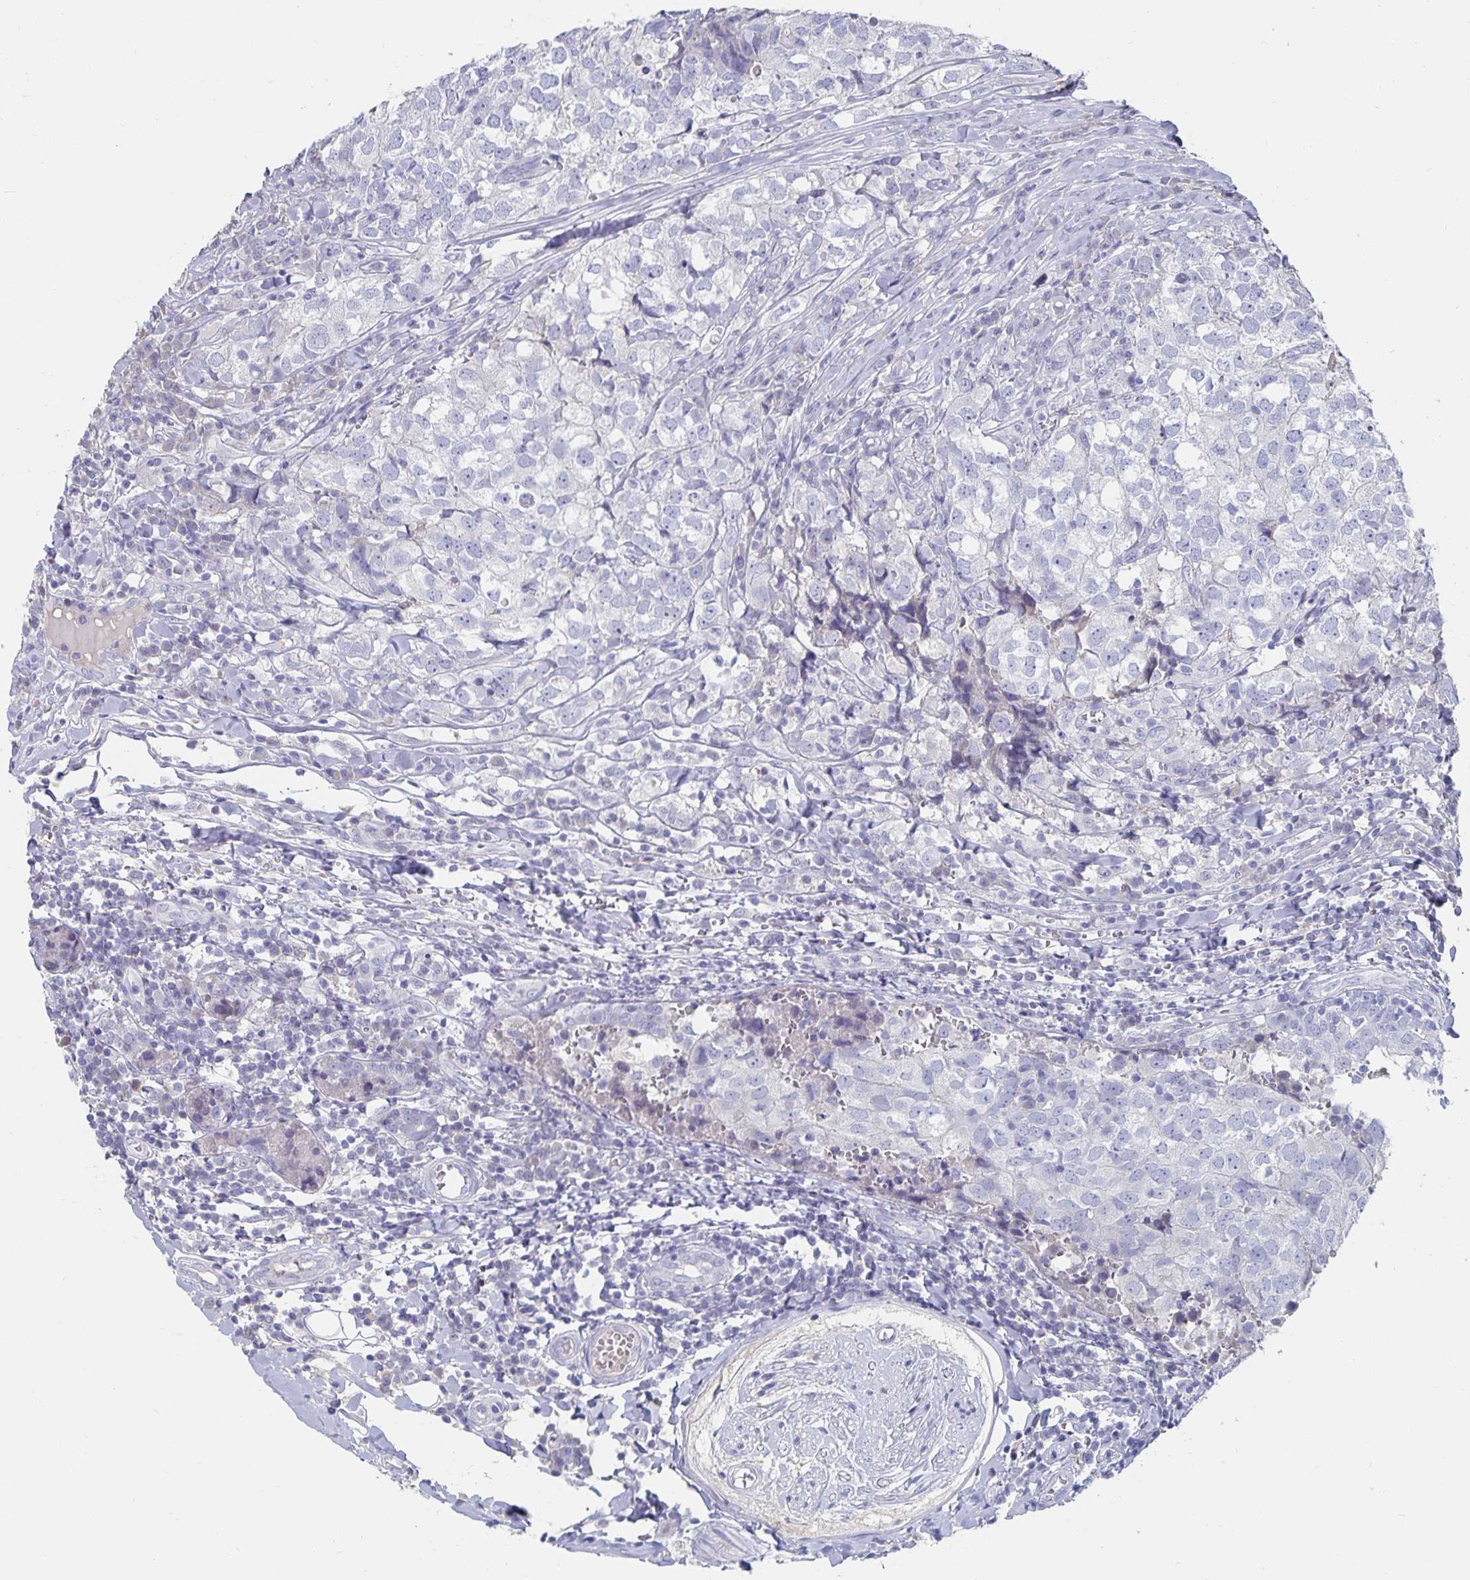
{"staining": {"intensity": "negative", "quantity": "none", "location": "none"}, "tissue": "breast cancer", "cell_type": "Tumor cells", "image_type": "cancer", "snomed": [{"axis": "morphology", "description": "Duct carcinoma"}, {"axis": "topography", "description": "Breast"}], "caption": "There is no significant staining in tumor cells of breast cancer.", "gene": "CFAP69", "patient": {"sex": "female", "age": 30}}